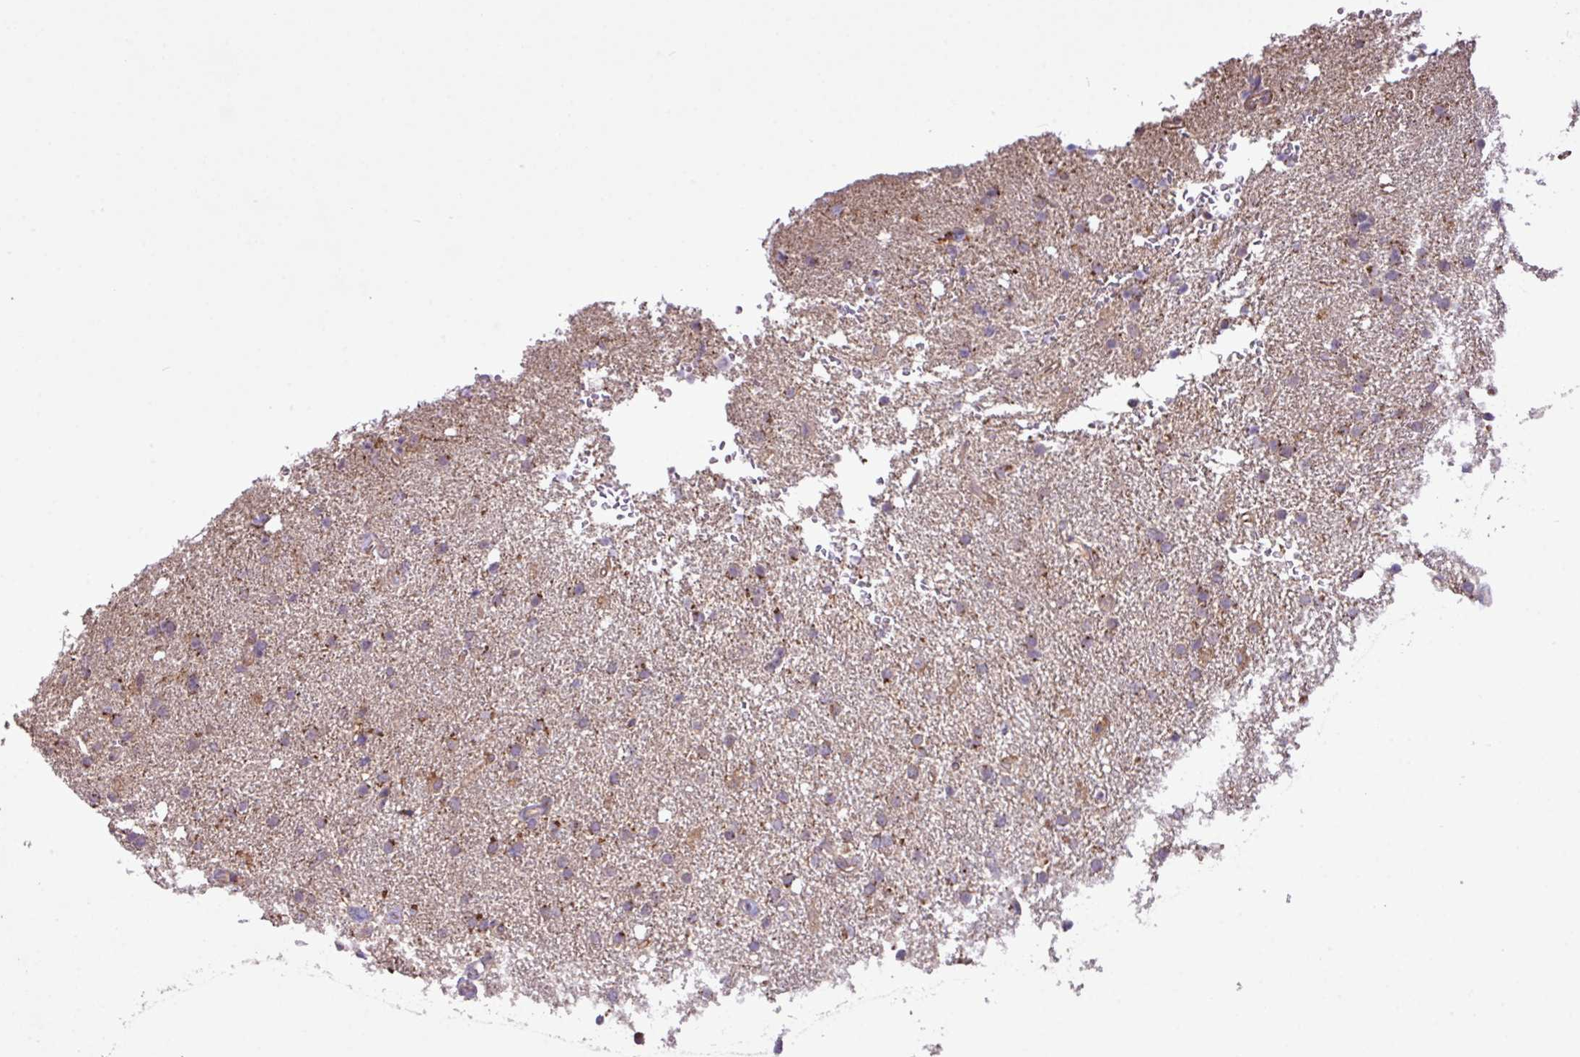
{"staining": {"intensity": "moderate", "quantity": "25%-75%", "location": "cytoplasmic/membranous"}, "tissue": "glioma", "cell_type": "Tumor cells", "image_type": "cancer", "snomed": [{"axis": "morphology", "description": "Glioma, malignant, High grade"}, {"axis": "topography", "description": "Brain"}], "caption": "Immunohistochemistry (IHC) micrograph of neoplastic tissue: malignant high-grade glioma stained using immunohistochemistry shows medium levels of moderate protein expression localized specifically in the cytoplasmic/membranous of tumor cells, appearing as a cytoplasmic/membranous brown color.", "gene": "XIAP", "patient": {"sex": "male", "age": 72}}